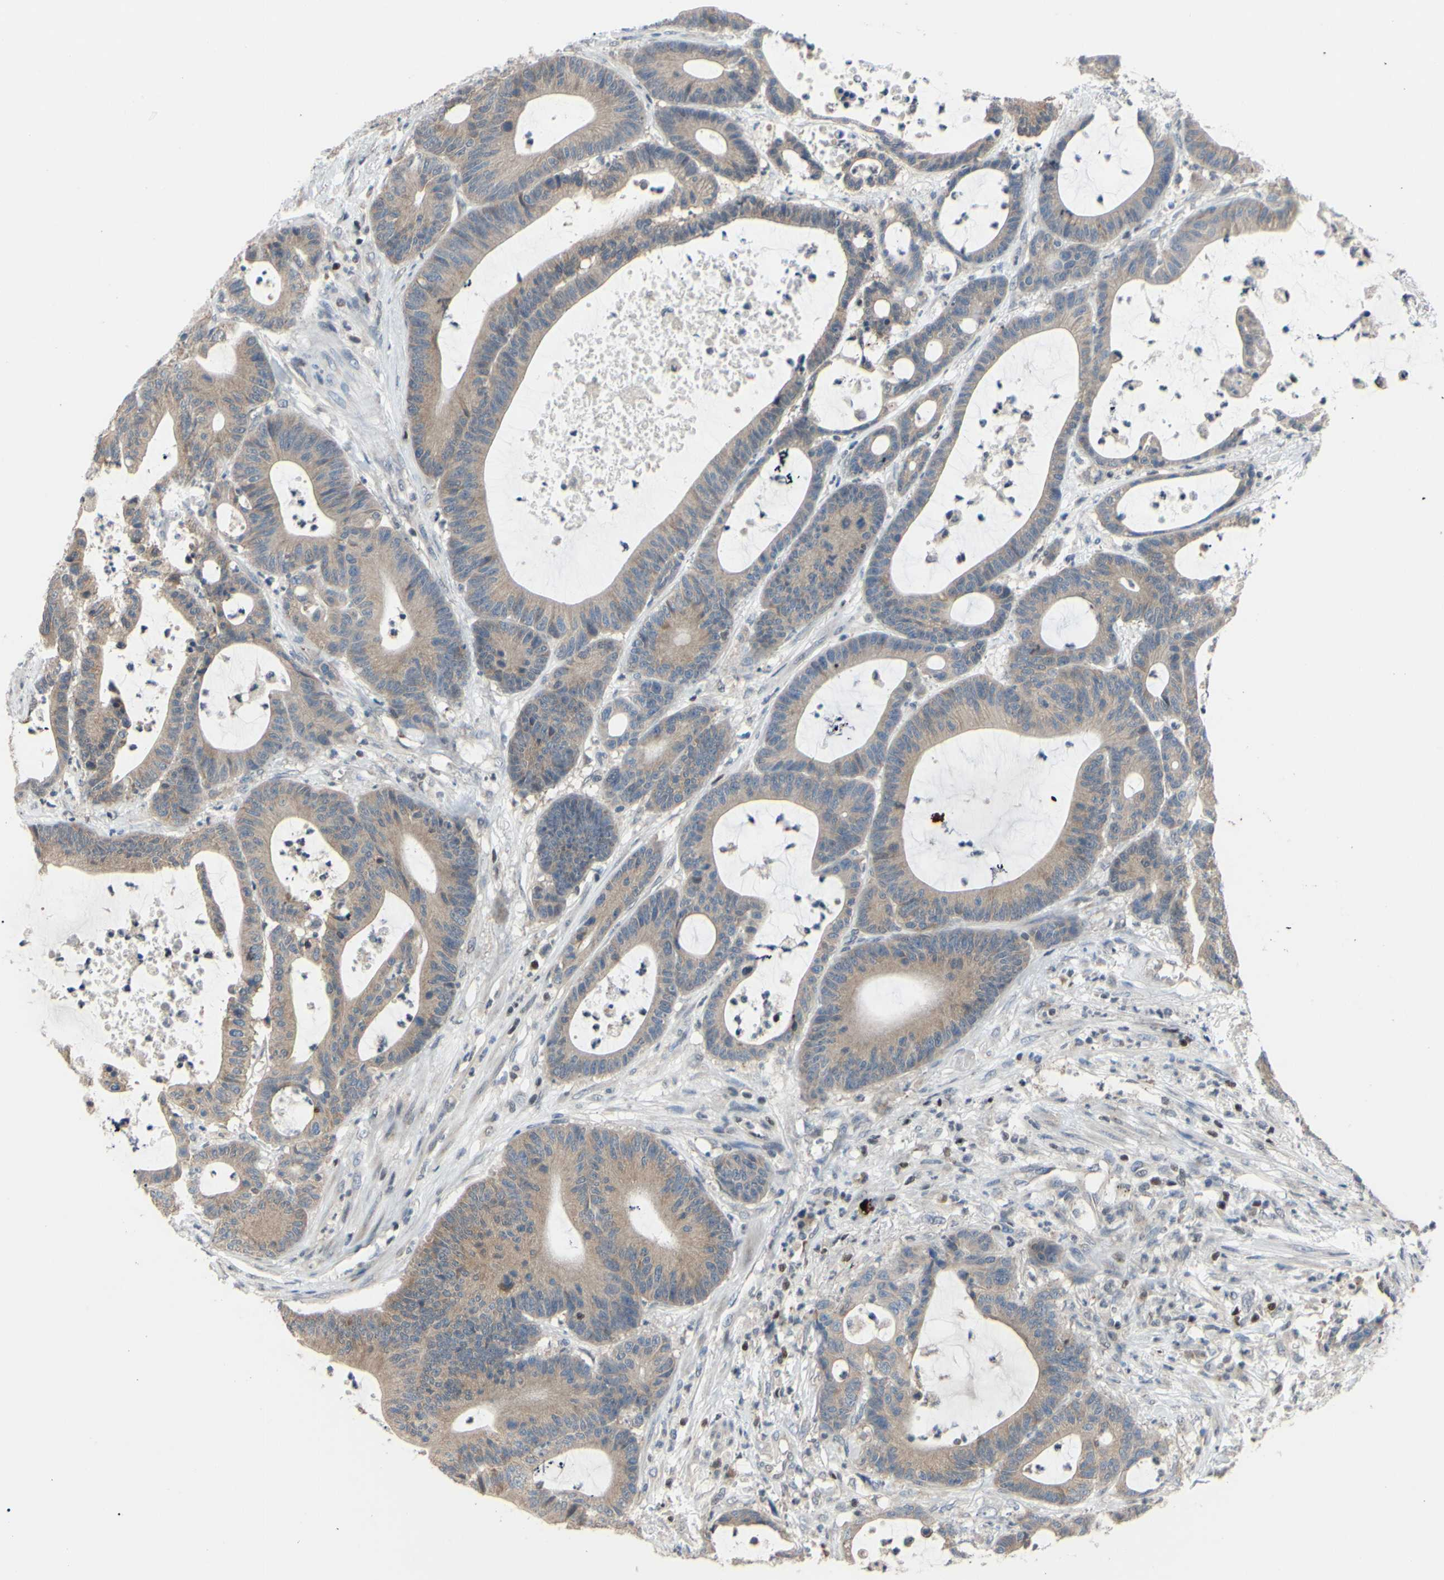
{"staining": {"intensity": "moderate", "quantity": ">75%", "location": "cytoplasmic/membranous"}, "tissue": "colorectal cancer", "cell_type": "Tumor cells", "image_type": "cancer", "snomed": [{"axis": "morphology", "description": "Adenocarcinoma, NOS"}, {"axis": "topography", "description": "Colon"}], "caption": "Immunohistochemical staining of human colorectal cancer (adenocarcinoma) reveals medium levels of moderate cytoplasmic/membranous protein positivity in approximately >75% of tumor cells.", "gene": "SP4", "patient": {"sex": "female", "age": 84}}